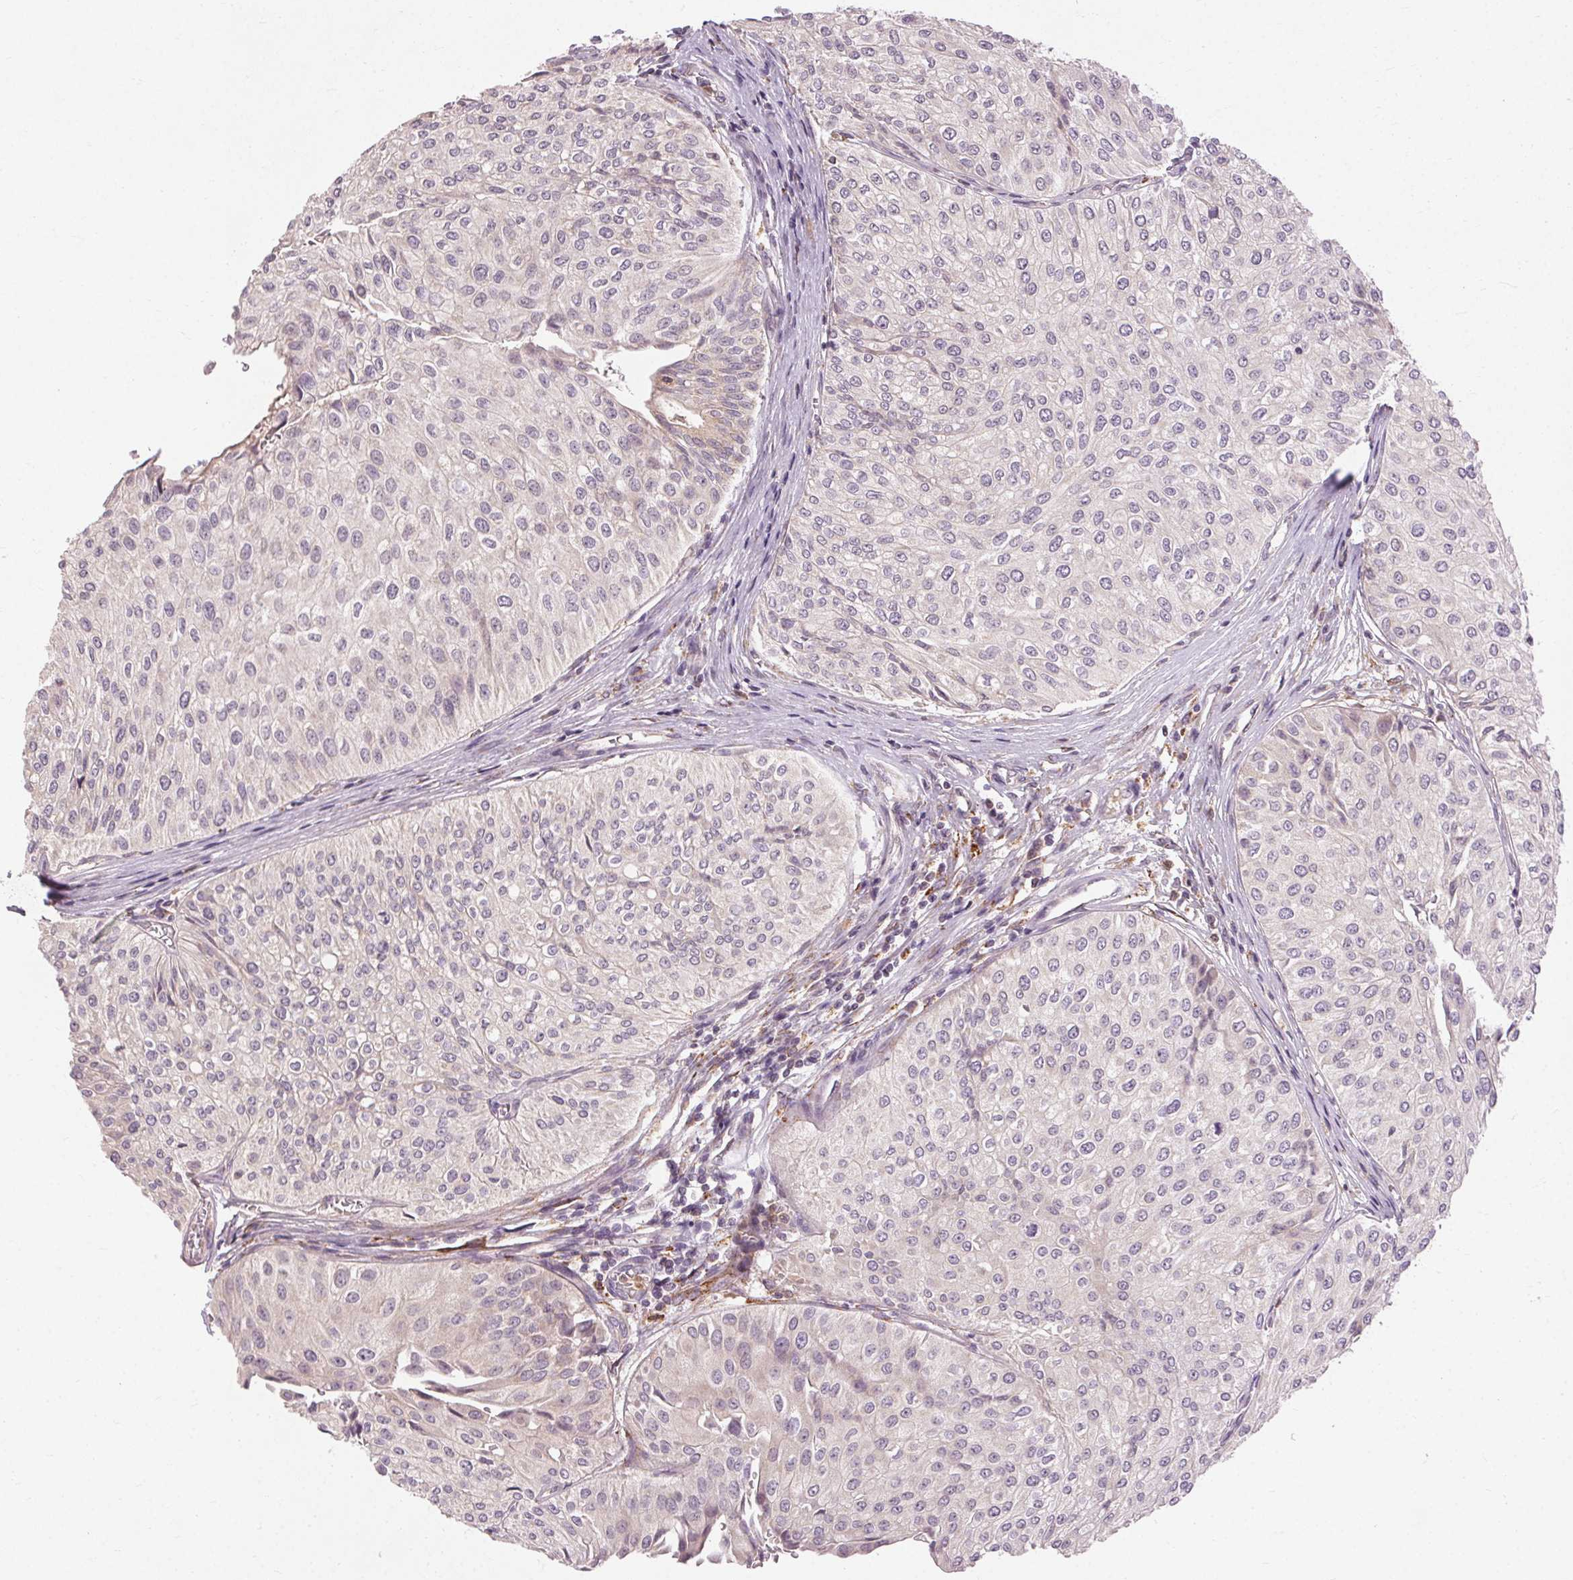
{"staining": {"intensity": "negative", "quantity": "none", "location": "none"}, "tissue": "urothelial cancer", "cell_type": "Tumor cells", "image_type": "cancer", "snomed": [{"axis": "morphology", "description": "Urothelial carcinoma, NOS"}, {"axis": "topography", "description": "Urinary bladder"}], "caption": "High power microscopy micrograph of an immunohistochemistry micrograph of urothelial cancer, revealing no significant expression in tumor cells.", "gene": "REP15", "patient": {"sex": "male", "age": 67}}